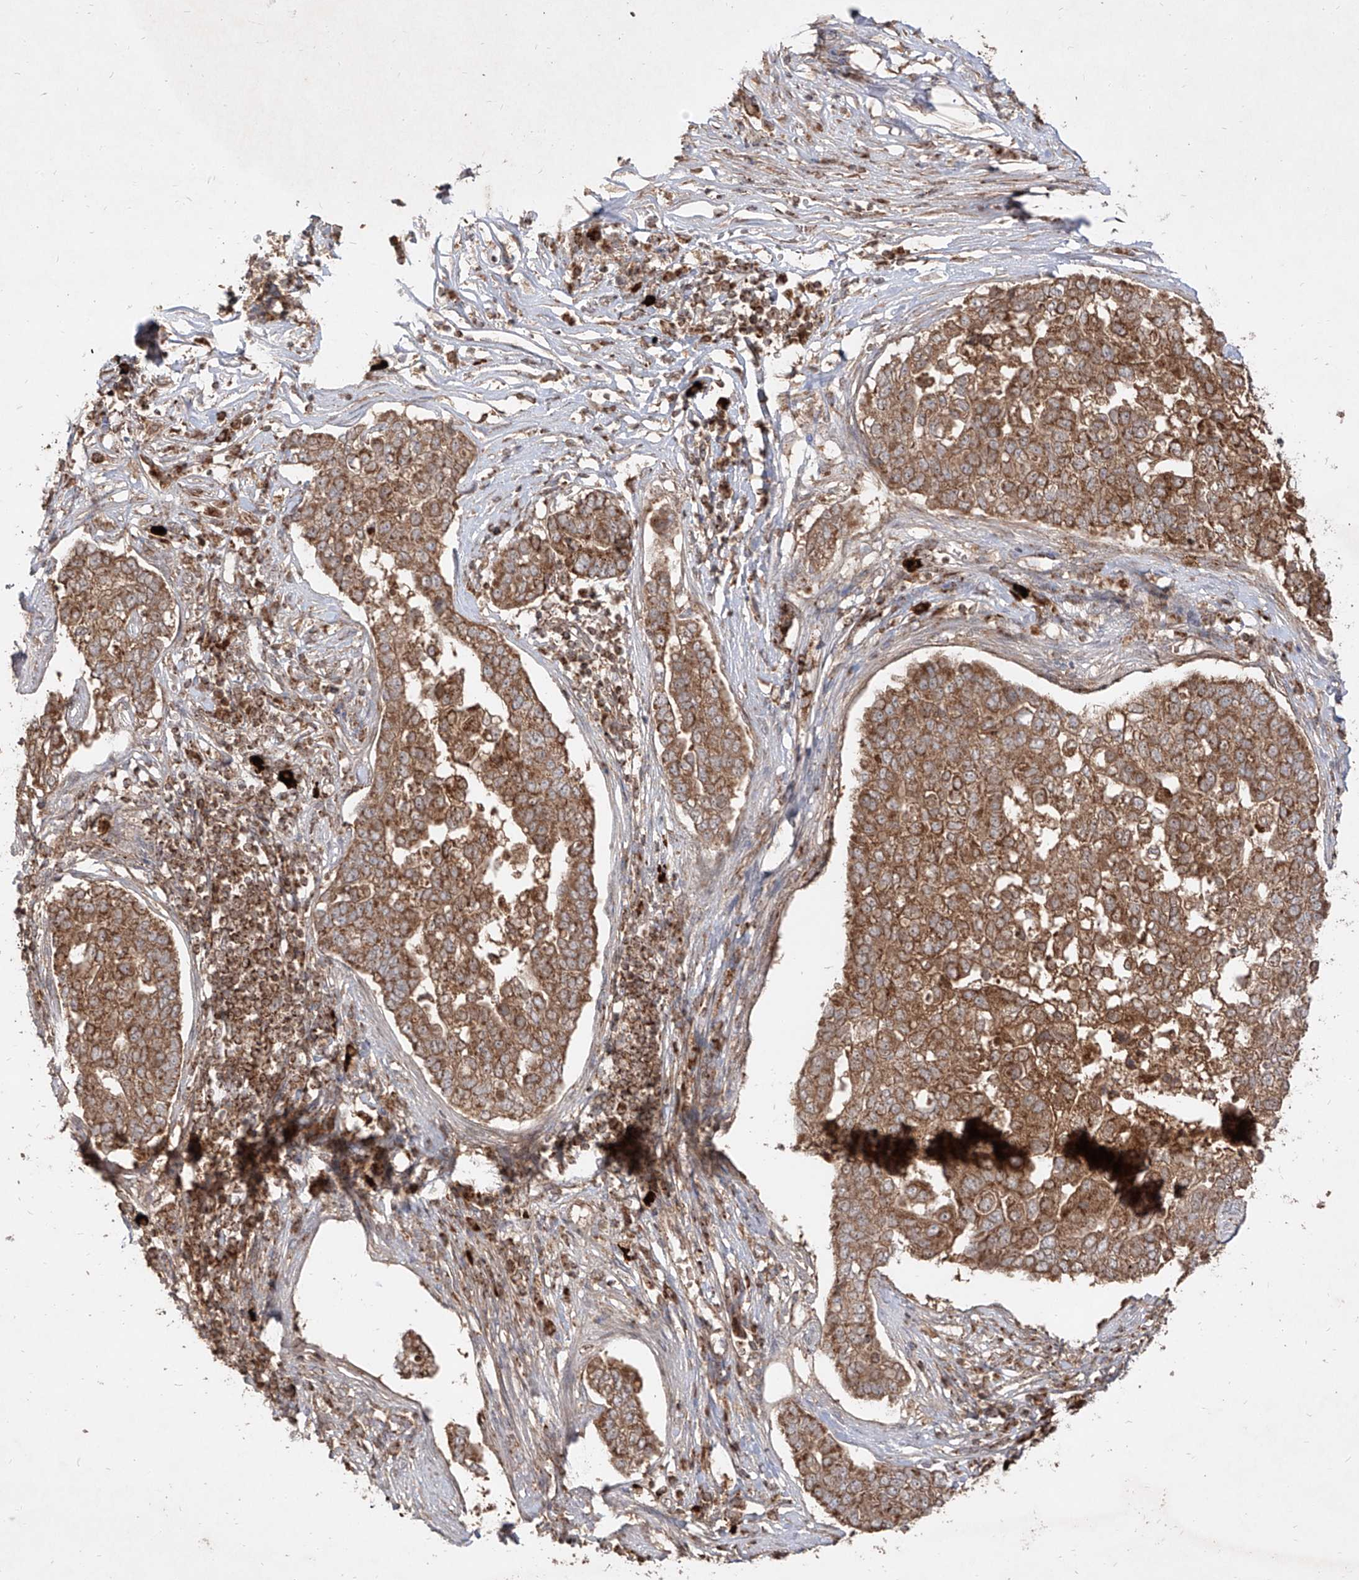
{"staining": {"intensity": "moderate", "quantity": ">75%", "location": "cytoplasmic/membranous"}, "tissue": "pancreatic cancer", "cell_type": "Tumor cells", "image_type": "cancer", "snomed": [{"axis": "morphology", "description": "Adenocarcinoma, NOS"}, {"axis": "topography", "description": "Pancreas"}], "caption": "Protein expression analysis of pancreatic cancer shows moderate cytoplasmic/membranous staining in approximately >75% of tumor cells.", "gene": "AIM2", "patient": {"sex": "female", "age": 61}}